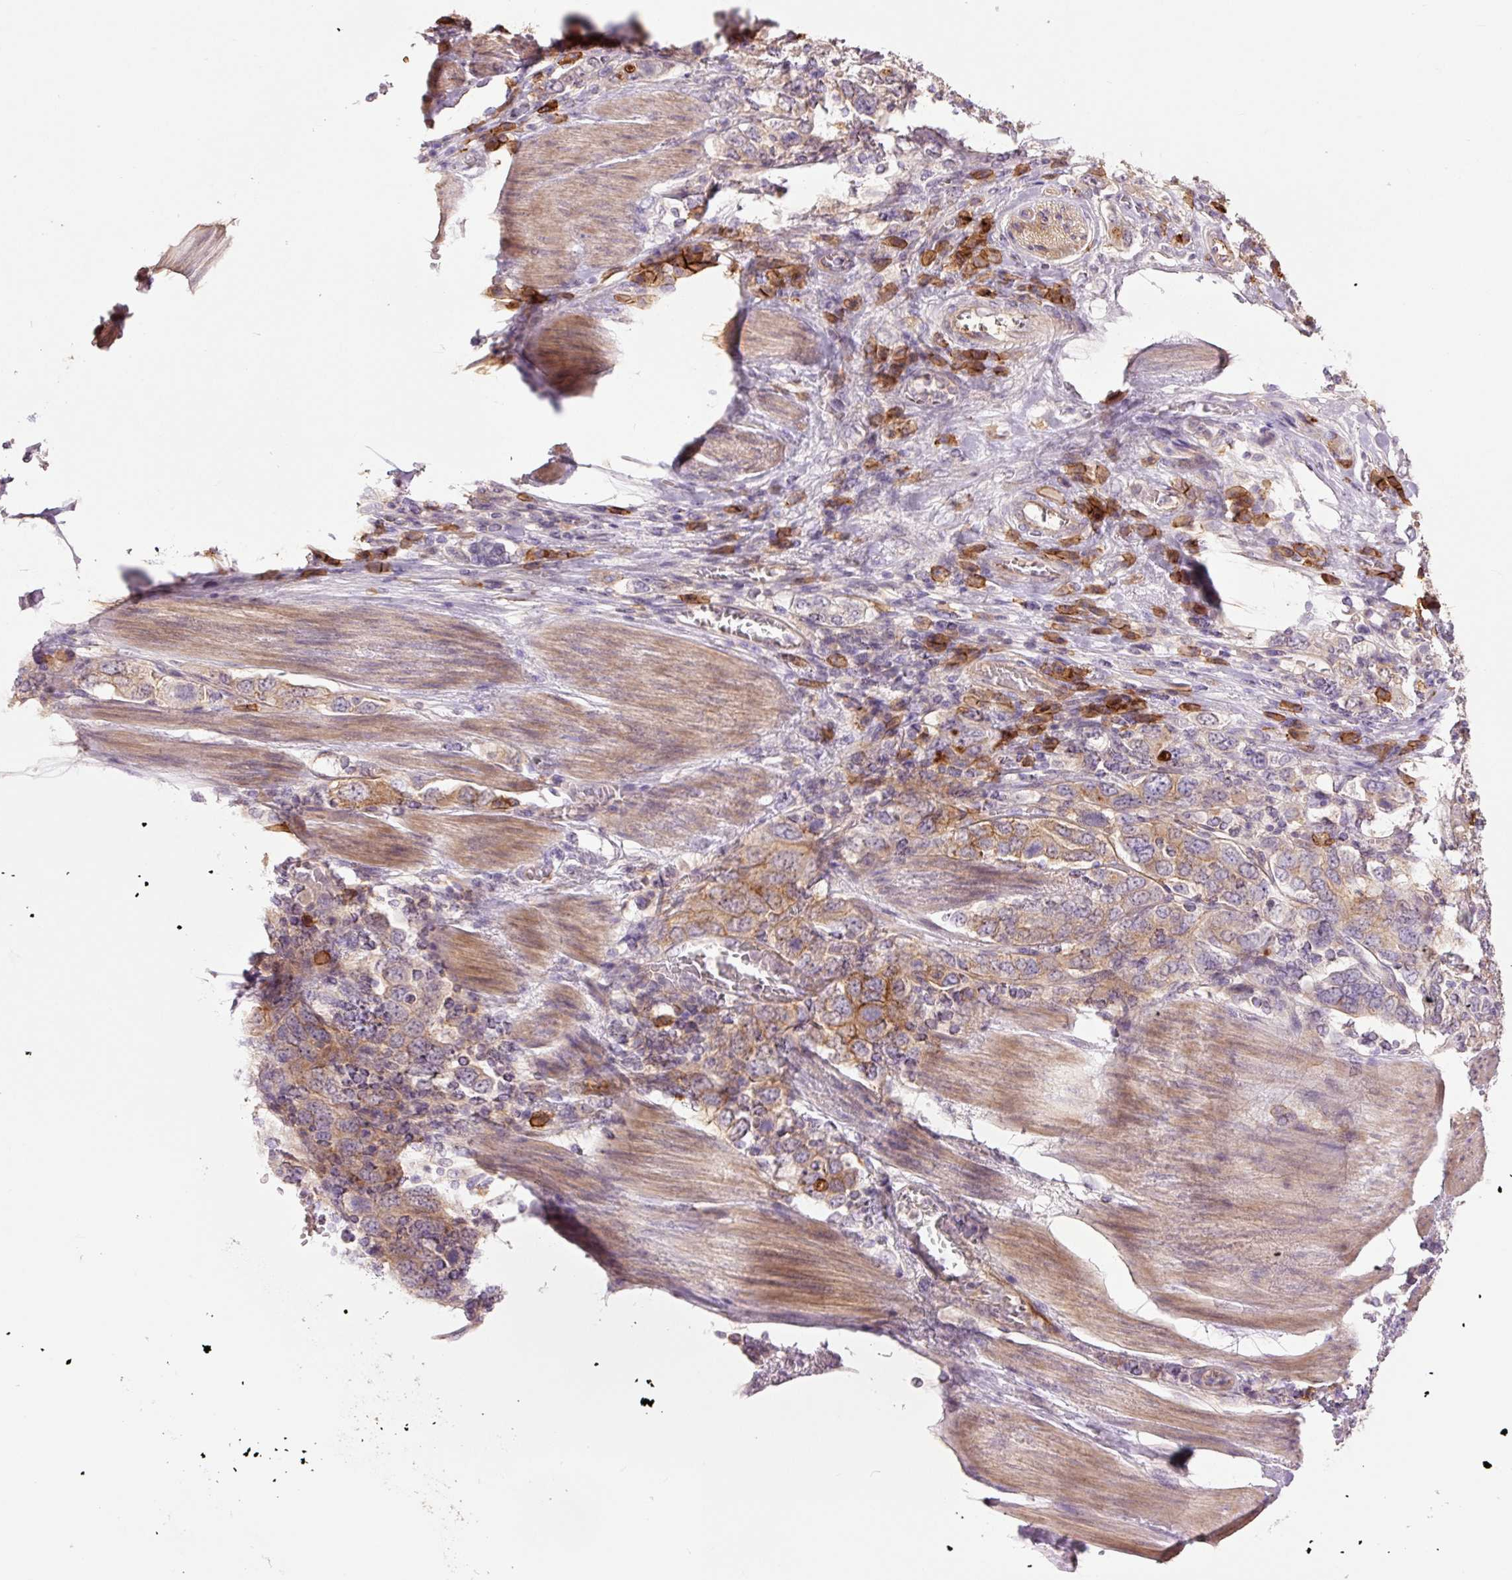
{"staining": {"intensity": "moderate", "quantity": ">75%", "location": "cytoplasmic/membranous"}, "tissue": "stomach cancer", "cell_type": "Tumor cells", "image_type": "cancer", "snomed": [{"axis": "morphology", "description": "Adenocarcinoma, NOS"}, {"axis": "topography", "description": "Stomach, upper"}, {"axis": "topography", "description": "Stomach"}], "caption": "A high-resolution photomicrograph shows immunohistochemistry staining of adenocarcinoma (stomach), which reveals moderate cytoplasmic/membranous staining in approximately >75% of tumor cells.", "gene": "SLC1A4", "patient": {"sex": "male", "age": 62}}